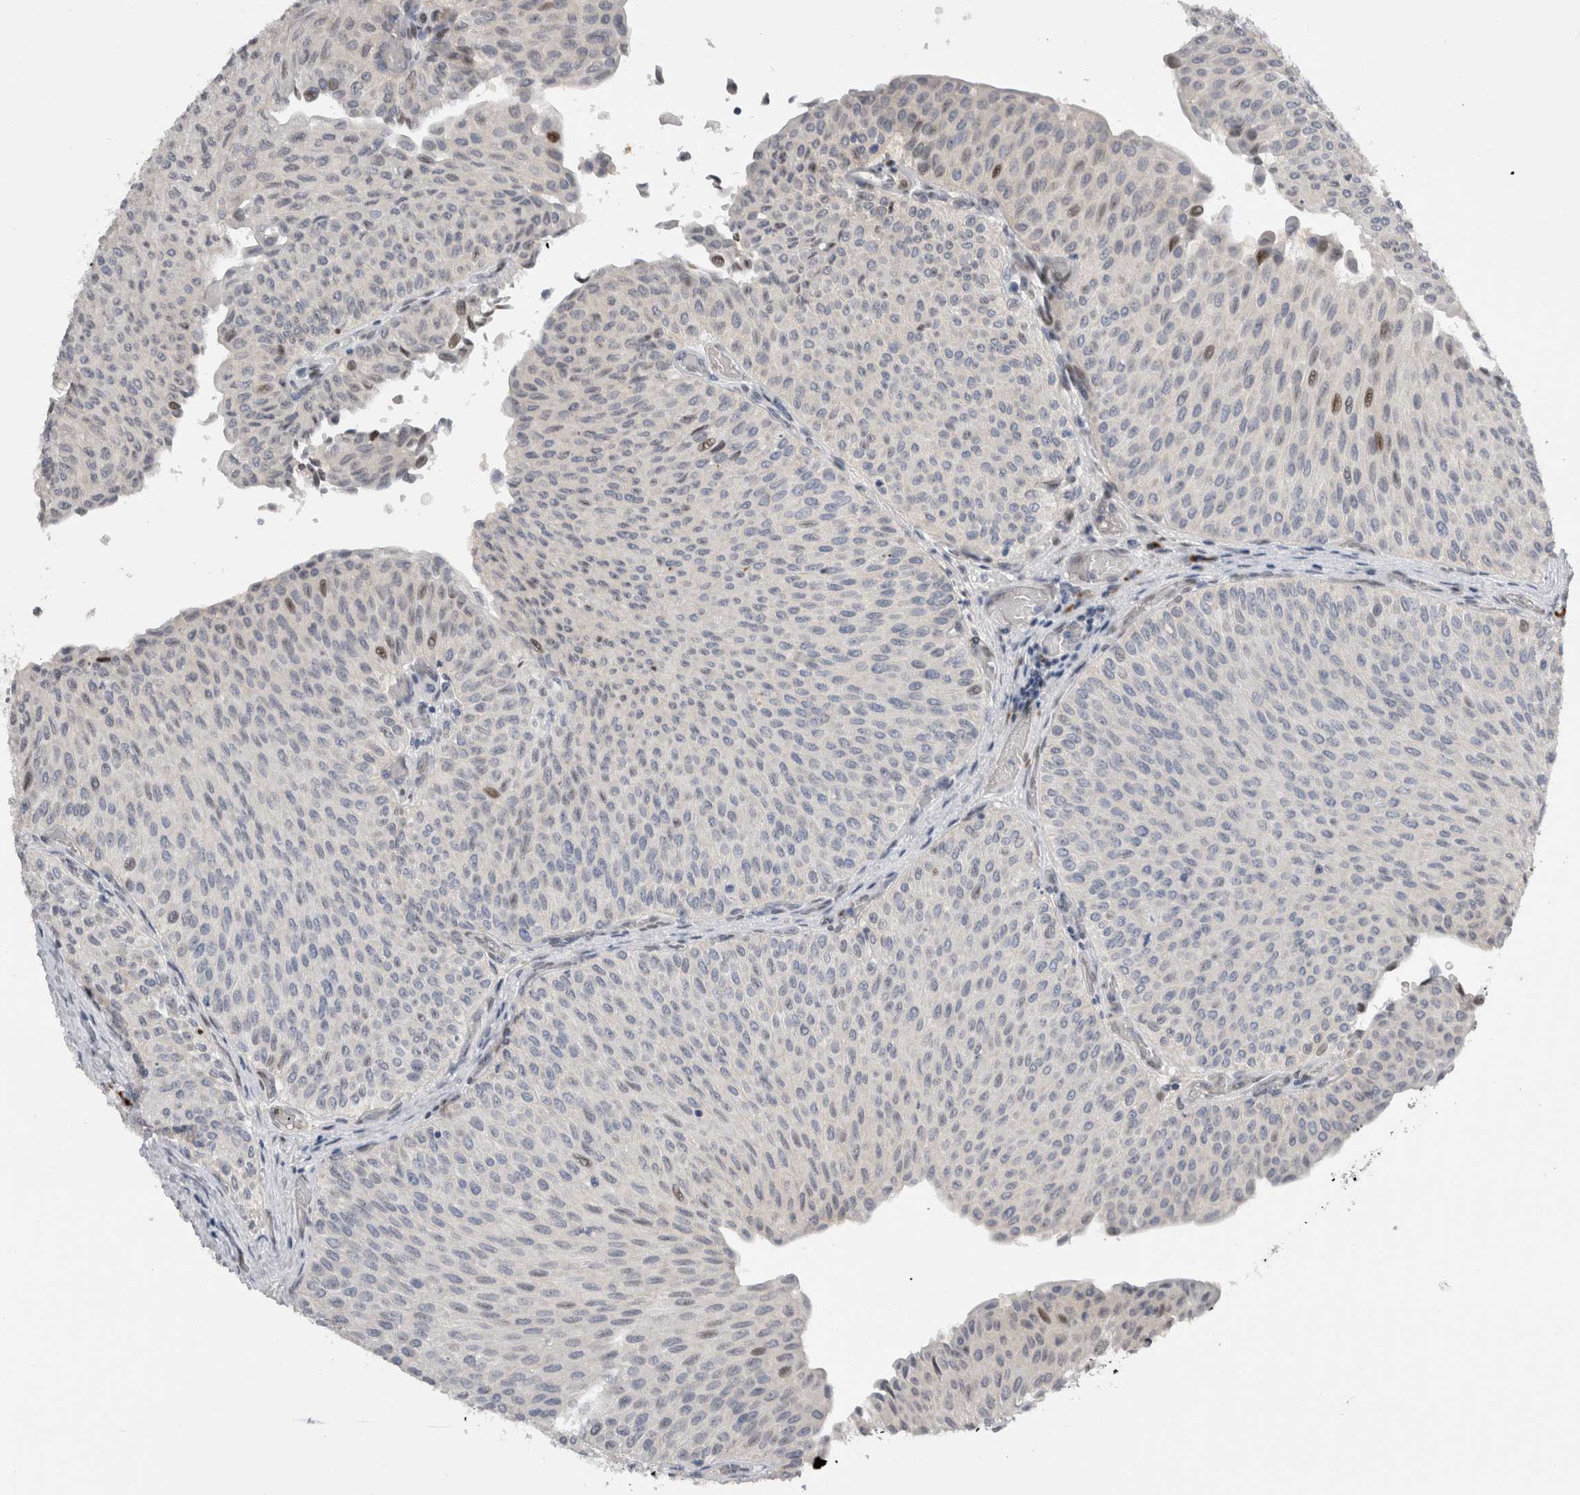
{"staining": {"intensity": "weak", "quantity": "<25%", "location": "nuclear"}, "tissue": "urothelial cancer", "cell_type": "Tumor cells", "image_type": "cancer", "snomed": [{"axis": "morphology", "description": "Urothelial carcinoma, Low grade"}, {"axis": "topography", "description": "Urinary bladder"}], "caption": "An immunohistochemistry photomicrograph of urothelial cancer is shown. There is no staining in tumor cells of urothelial cancer.", "gene": "DMTN", "patient": {"sex": "male", "age": 78}}